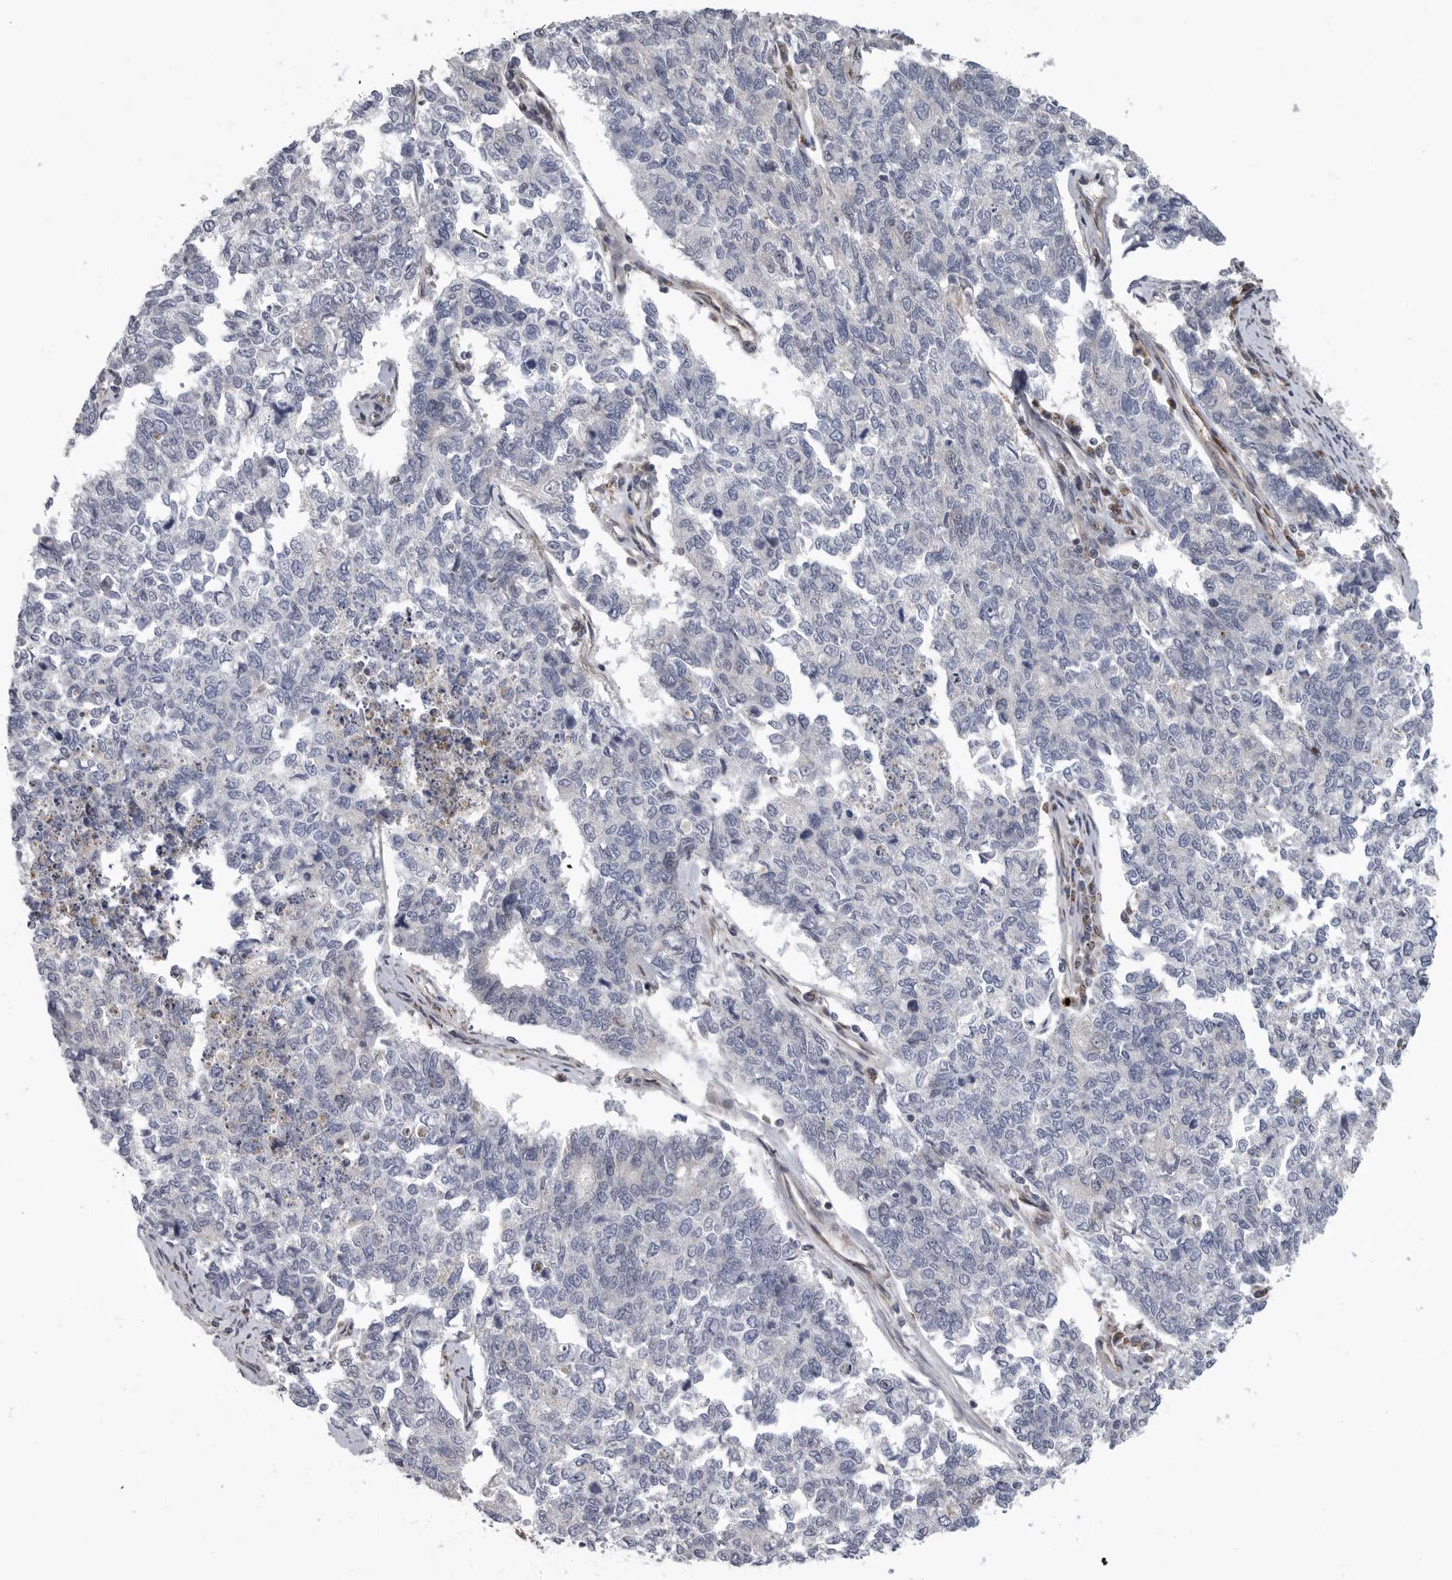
{"staining": {"intensity": "negative", "quantity": "none", "location": "none"}, "tissue": "cervical cancer", "cell_type": "Tumor cells", "image_type": "cancer", "snomed": [{"axis": "morphology", "description": "Squamous cell carcinoma, NOS"}, {"axis": "topography", "description": "Cervix"}], "caption": "Tumor cells are negative for protein expression in human cervical cancer. Brightfield microscopy of immunohistochemistry (IHC) stained with DAB (3,3'-diaminobenzidine) (brown) and hematoxylin (blue), captured at high magnification.", "gene": "TMPRSS11F", "patient": {"sex": "female", "age": 63}}